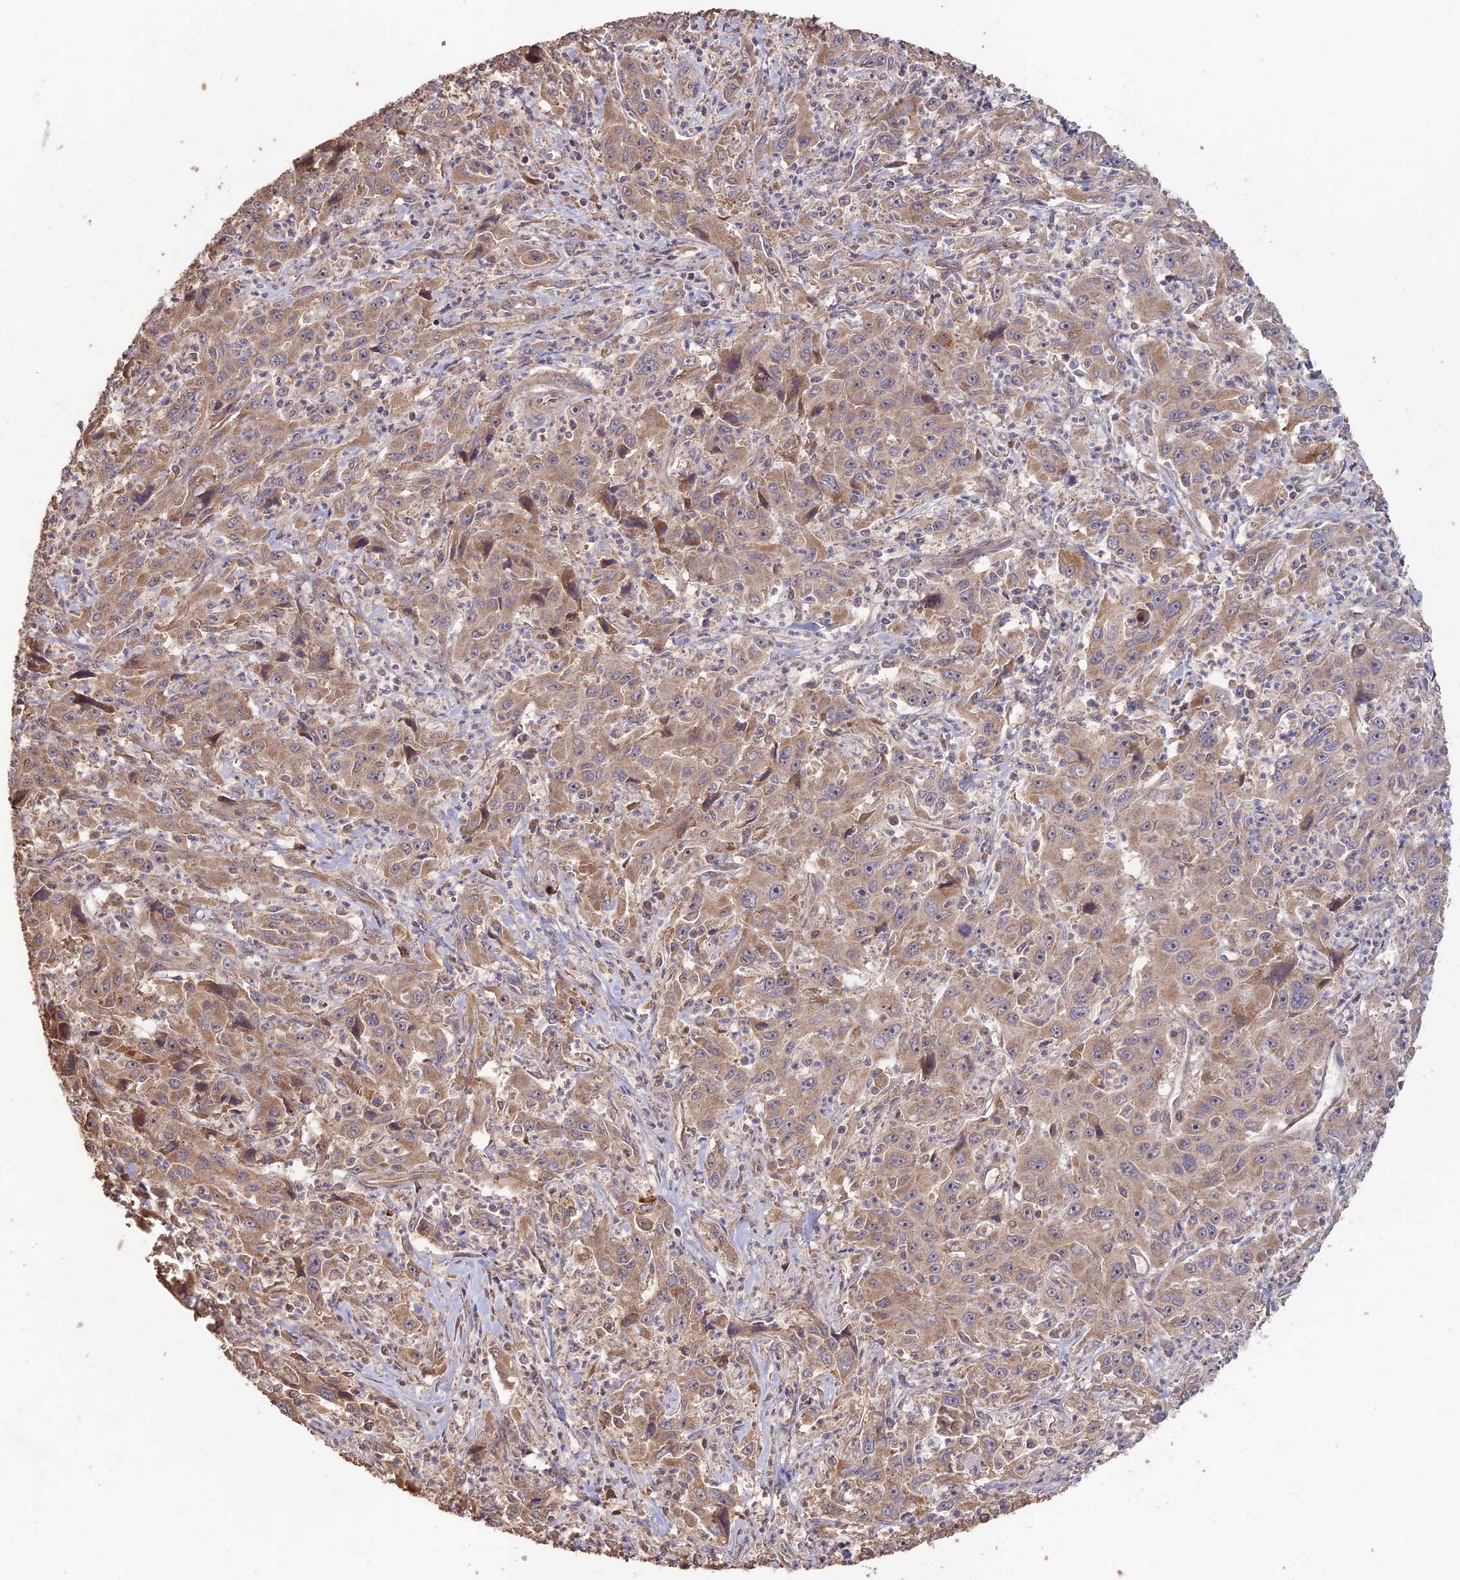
{"staining": {"intensity": "weak", "quantity": ">75%", "location": "cytoplasmic/membranous"}, "tissue": "liver cancer", "cell_type": "Tumor cells", "image_type": "cancer", "snomed": [{"axis": "morphology", "description": "Carcinoma, Hepatocellular, NOS"}, {"axis": "topography", "description": "Liver"}], "caption": "Weak cytoplasmic/membranous positivity is identified in approximately >75% of tumor cells in liver hepatocellular carcinoma. The protein is stained brown, and the nuclei are stained in blue (DAB IHC with brightfield microscopy, high magnification).", "gene": "LAYN", "patient": {"sex": "male", "age": 63}}